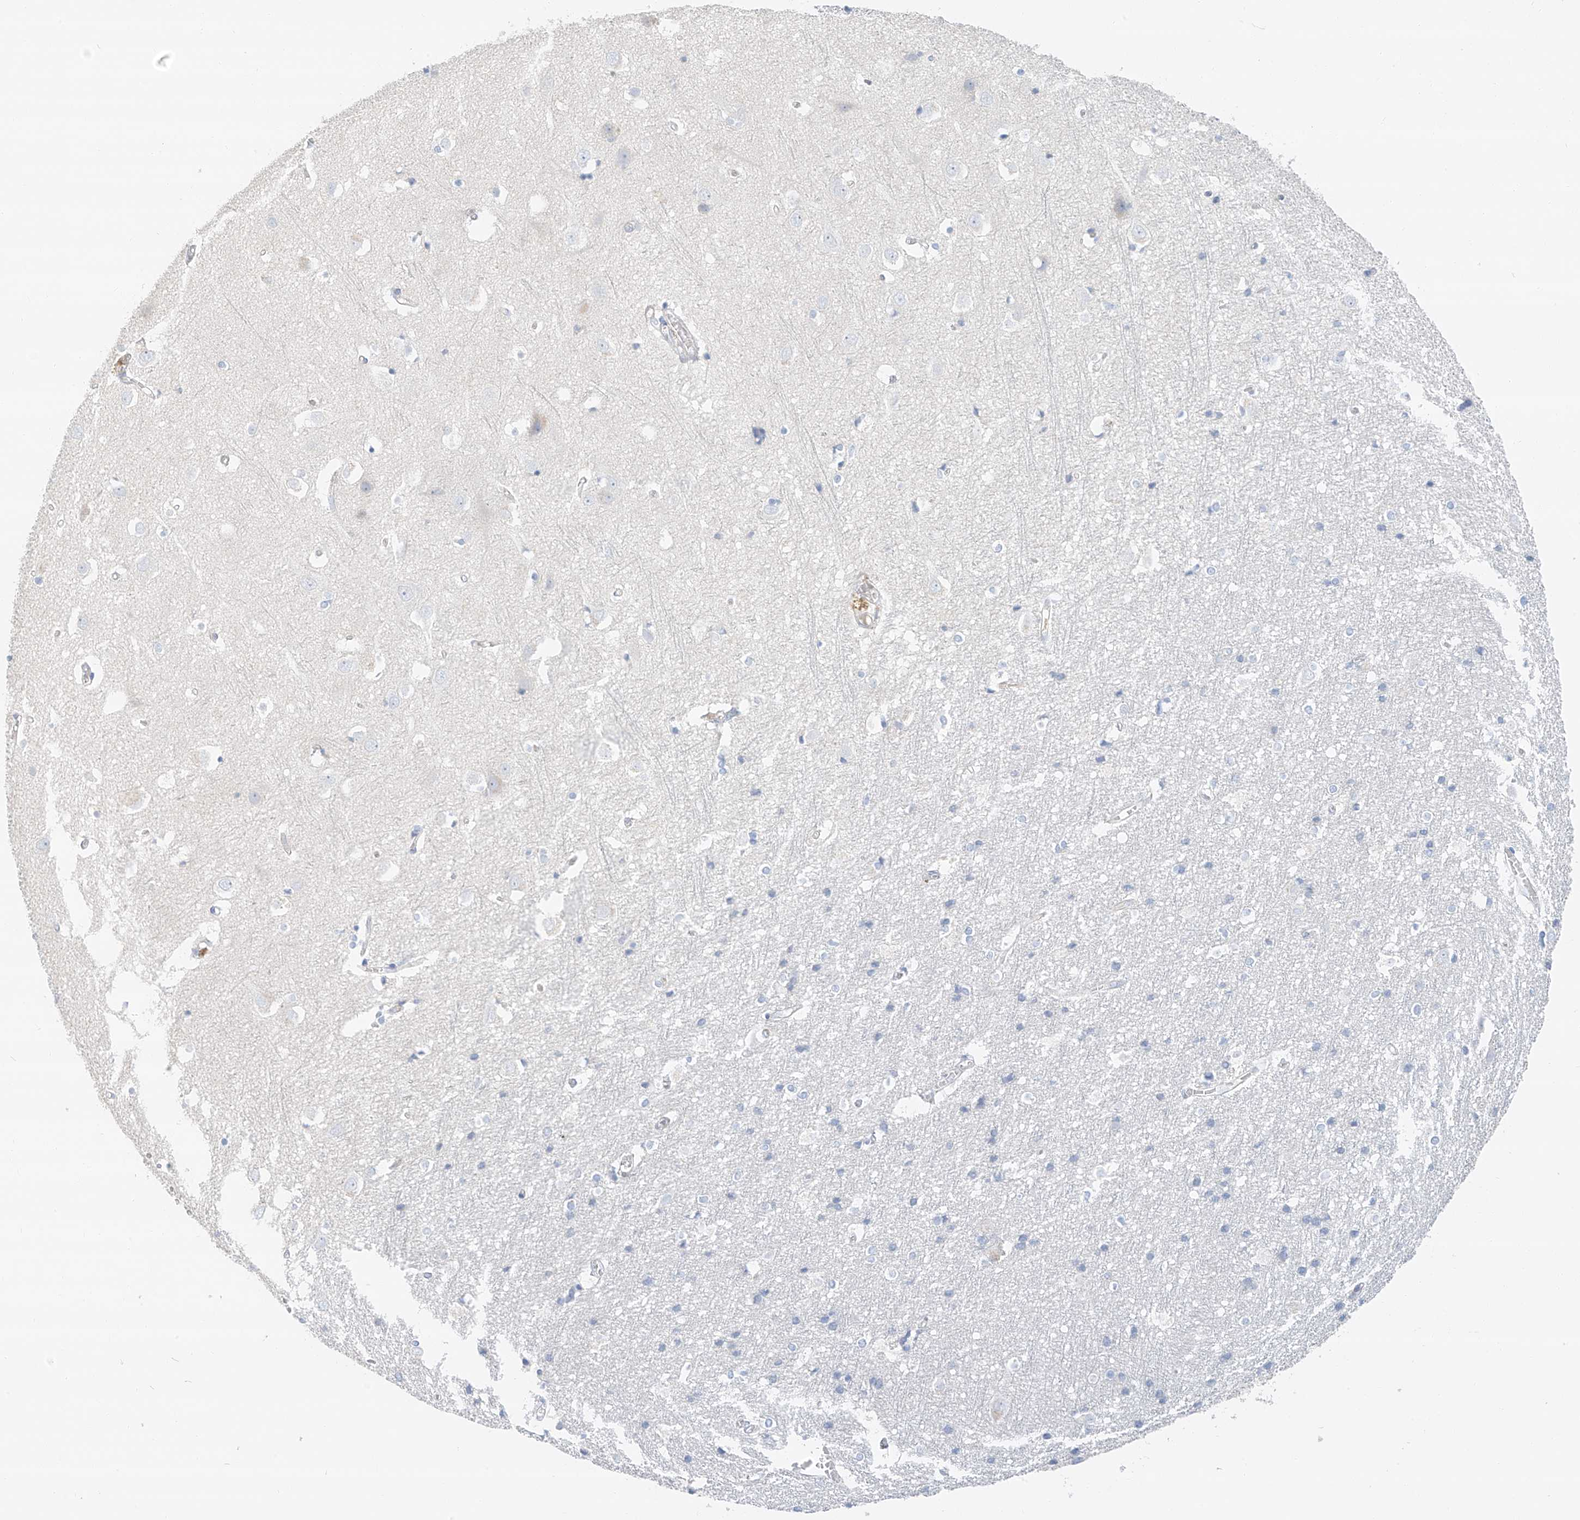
{"staining": {"intensity": "negative", "quantity": "none", "location": "none"}, "tissue": "cerebral cortex", "cell_type": "Endothelial cells", "image_type": "normal", "snomed": [{"axis": "morphology", "description": "Normal tissue, NOS"}, {"axis": "topography", "description": "Cerebral cortex"}], "caption": "Immunohistochemical staining of unremarkable cerebral cortex reveals no significant positivity in endothelial cells.", "gene": "PGC", "patient": {"sex": "male", "age": 54}}